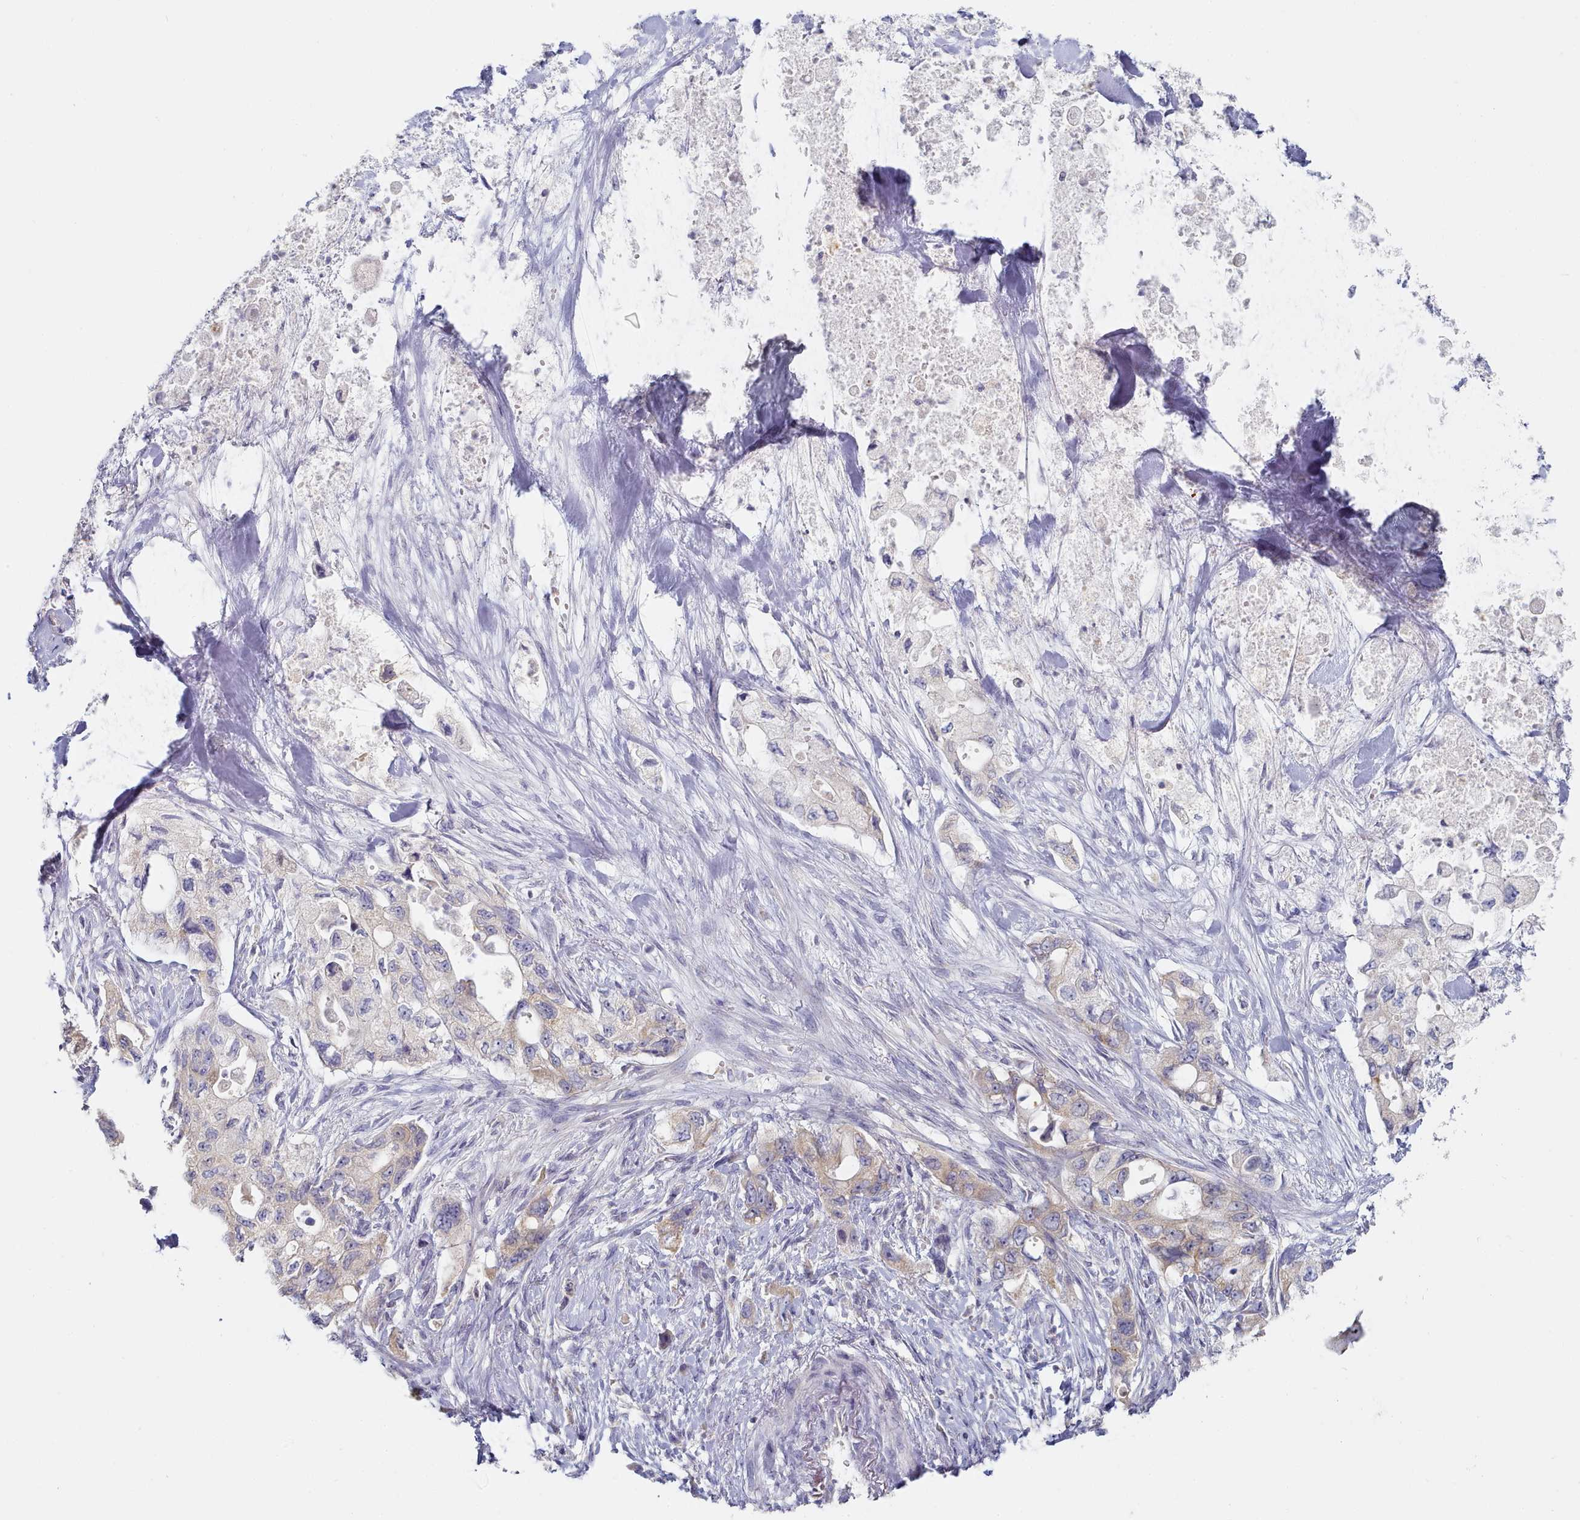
{"staining": {"intensity": "weak", "quantity": "25%-75%", "location": "cytoplasmic/membranous"}, "tissue": "pancreatic cancer", "cell_type": "Tumor cells", "image_type": "cancer", "snomed": [{"axis": "morphology", "description": "Adenocarcinoma, NOS"}, {"axis": "topography", "description": "Pancreas"}], "caption": "A histopathology image of pancreatic cancer (adenocarcinoma) stained for a protein displays weak cytoplasmic/membranous brown staining in tumor cells.", "gene": "TYW1B", "patient": {"sex": "female", "age": 73}}